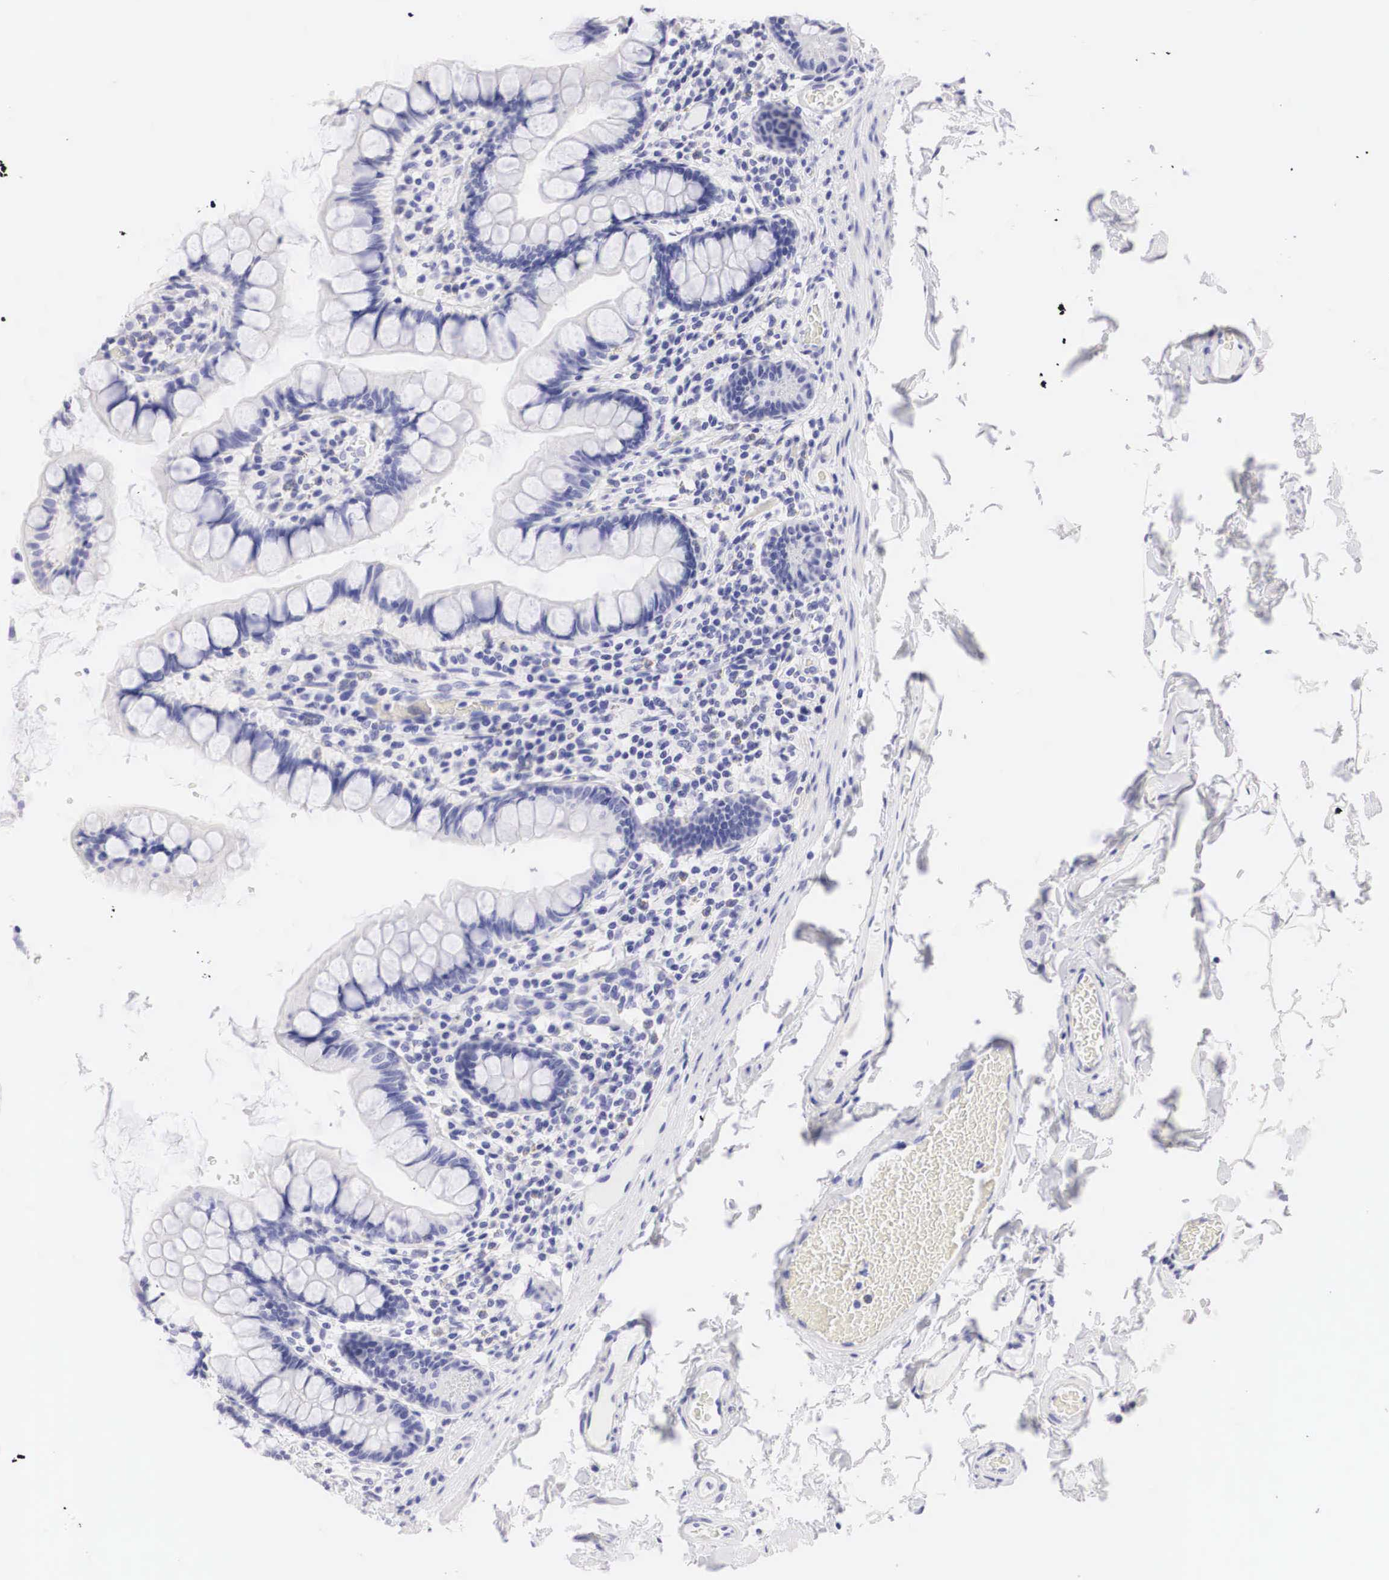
{"staining": {"intensity": "negative", "quantity": "none", "location": "none"}, "tissue": "colon", "cell_type": "Endothelial cells", "image_type": "normal", "snomed": [{"axis": "morphology", "description": "Normal tissue, NOS"}, {"axis": "topography", "description": "Colon"}], "caption": "IHC image of benign colon: human colon stained with DAB exhibits no significant protein expression in endothelial cells. Nuclei are stained in blue.", "gene": "TYR", "patient": {"sex": "male", "age": 54}}